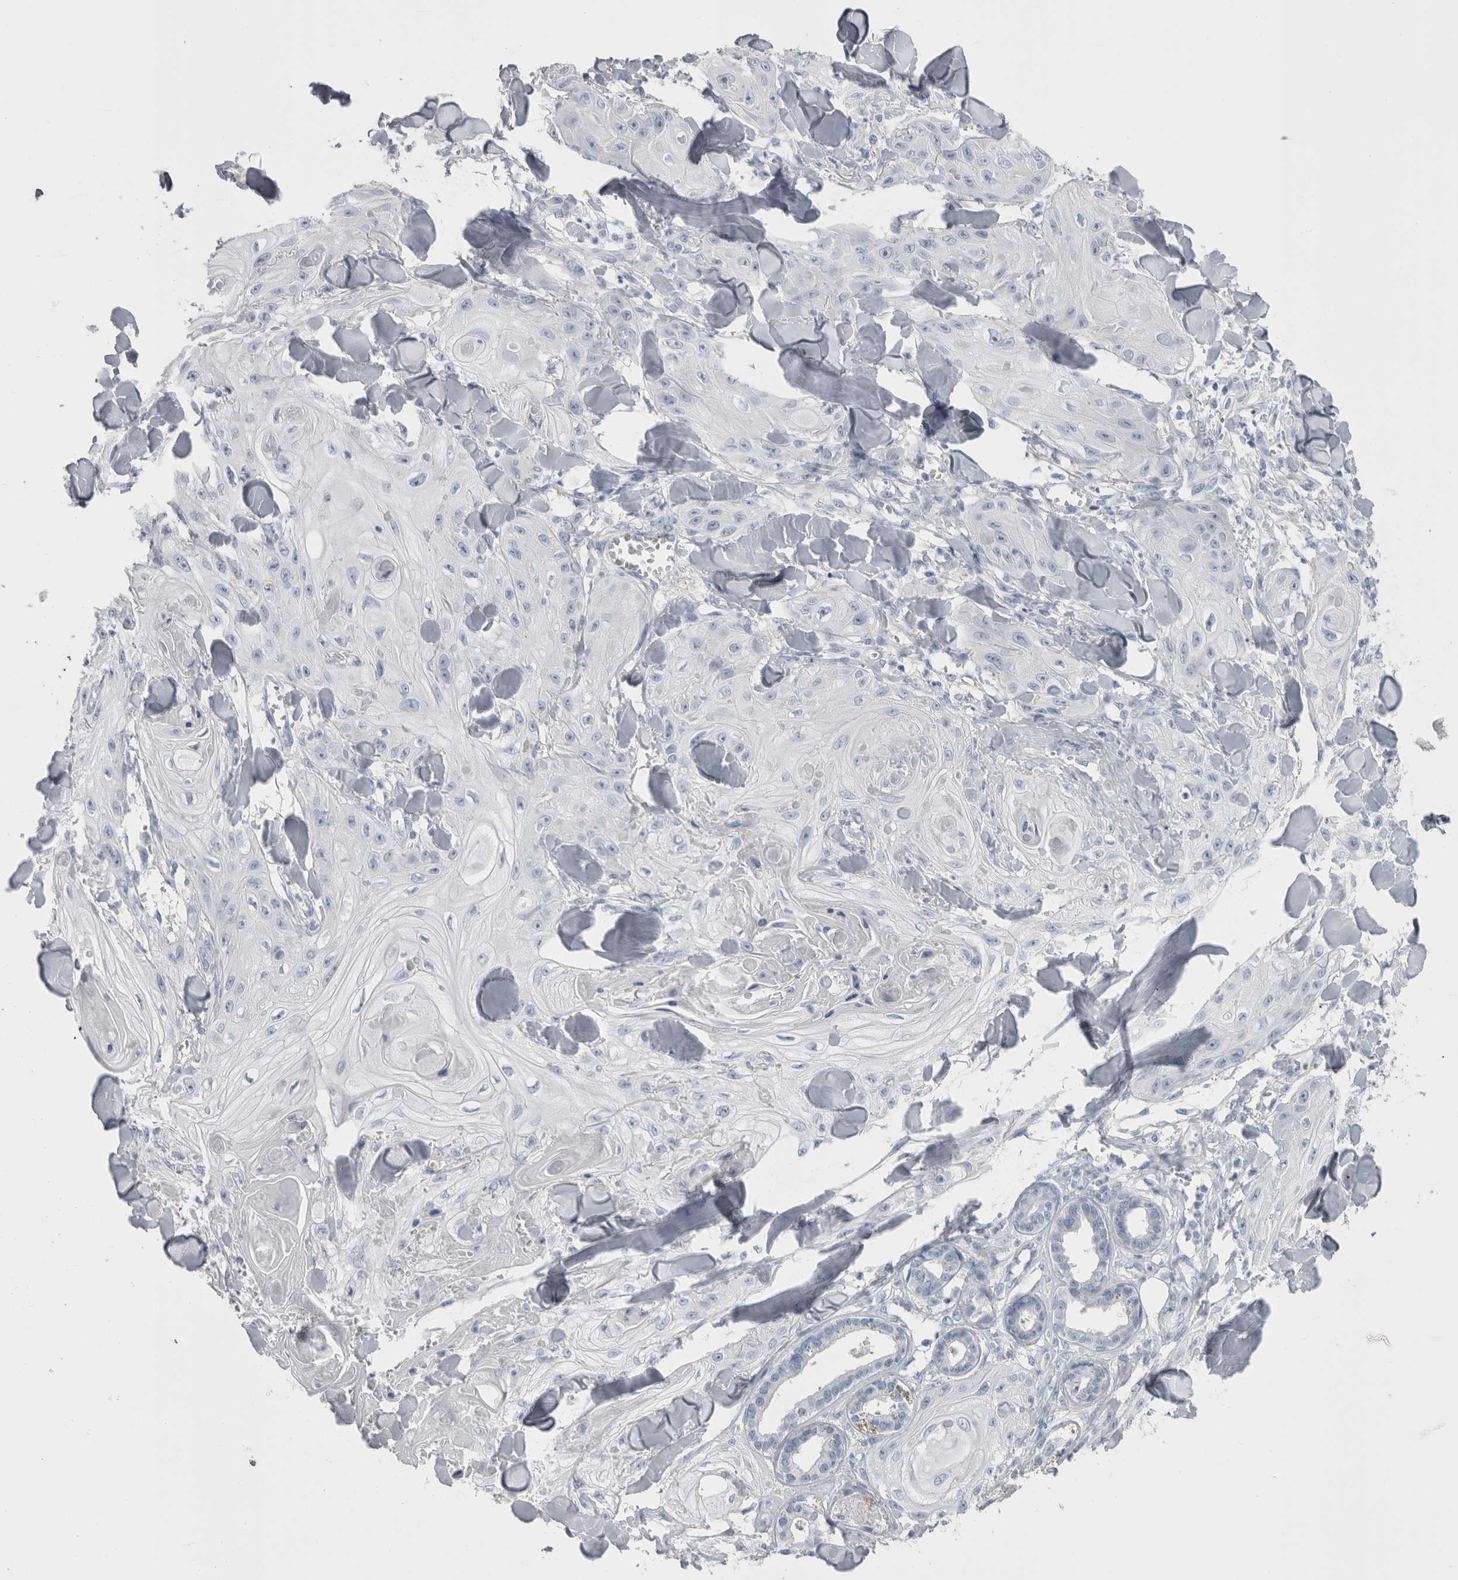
{"staining": {"intensity": "negative", "quantity": "none", "location": "none"}, "tissue": "skin cancer", "cell_type": "Tumor cells", "image_type": "cancer", "snomed": [{"axis": "morphology", "description": "Squamous cell carcinoma, NOS"}, {"axis": "topography", "description": "Skin"}], "caption": "This histopathology image is of skin cancer (squamous cell carcinoma) stained with immunohistochemistry (IHC) to label a protein in brown with the nuclei are counter-stained blue. There is no positivity in tumor cells. (DAB immunohistochemistry (IHC), high magnification).", "gene": "MSMB", "patient": {"sex": "male", "age": 74}}